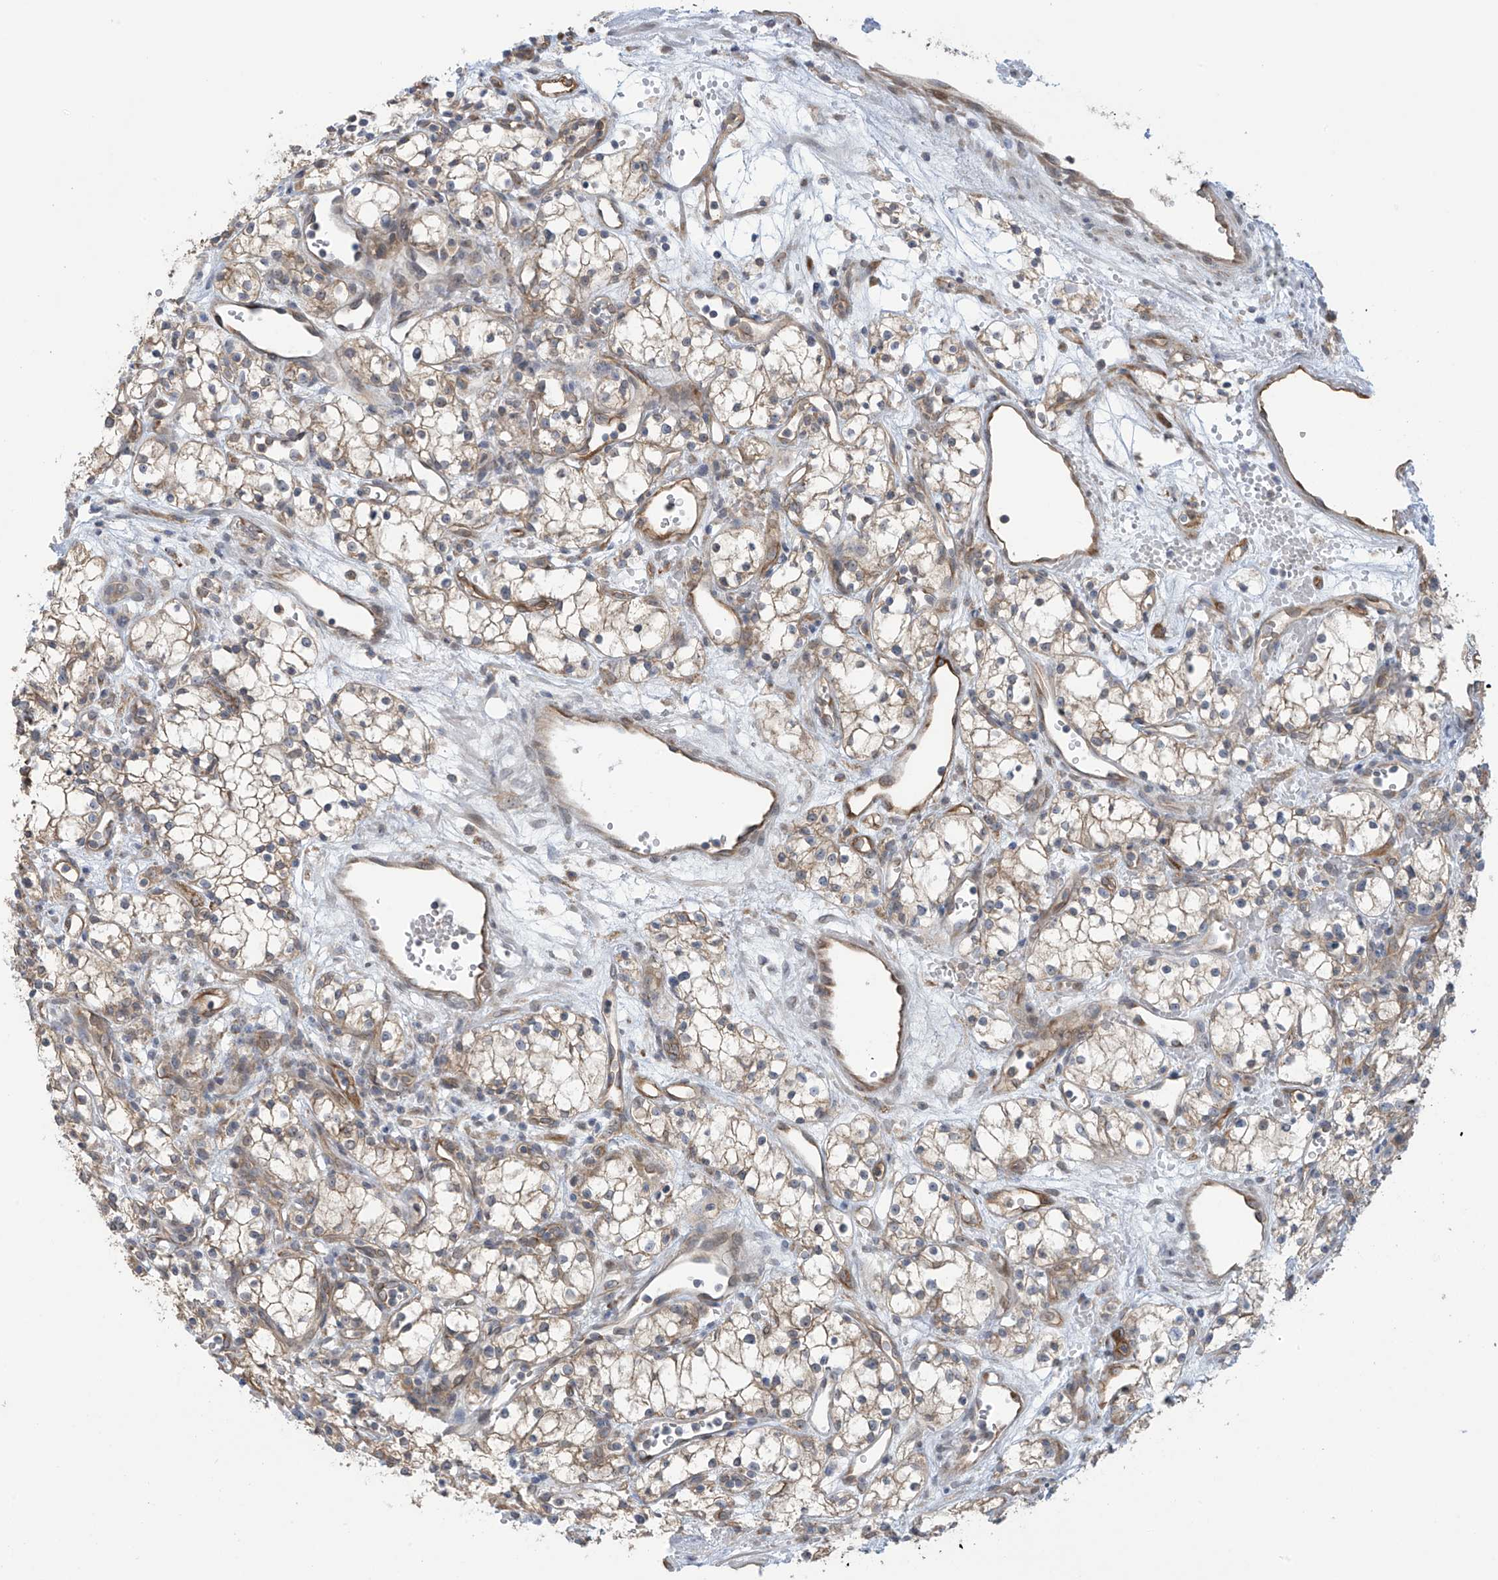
{"staining": {"intensity": "weak", "quantity": "<25%", "location": "cytoplasmic/membranous"}, "tissue": "renal cancer", "cell_type": "Tumor cells", "image_type": "cancer", "snomed": [{"axis": "morphology", "description": "Adenocarcinoma, NOS"}, {"axis": "topography", "description": "Kidney"}], "caption": "Human renal adenocarcinoma stained for a protein using IHC shows no positivity in tumor cells.", "gene": "KIAA1522", "patient": {"sex": "male", "age": 59}}